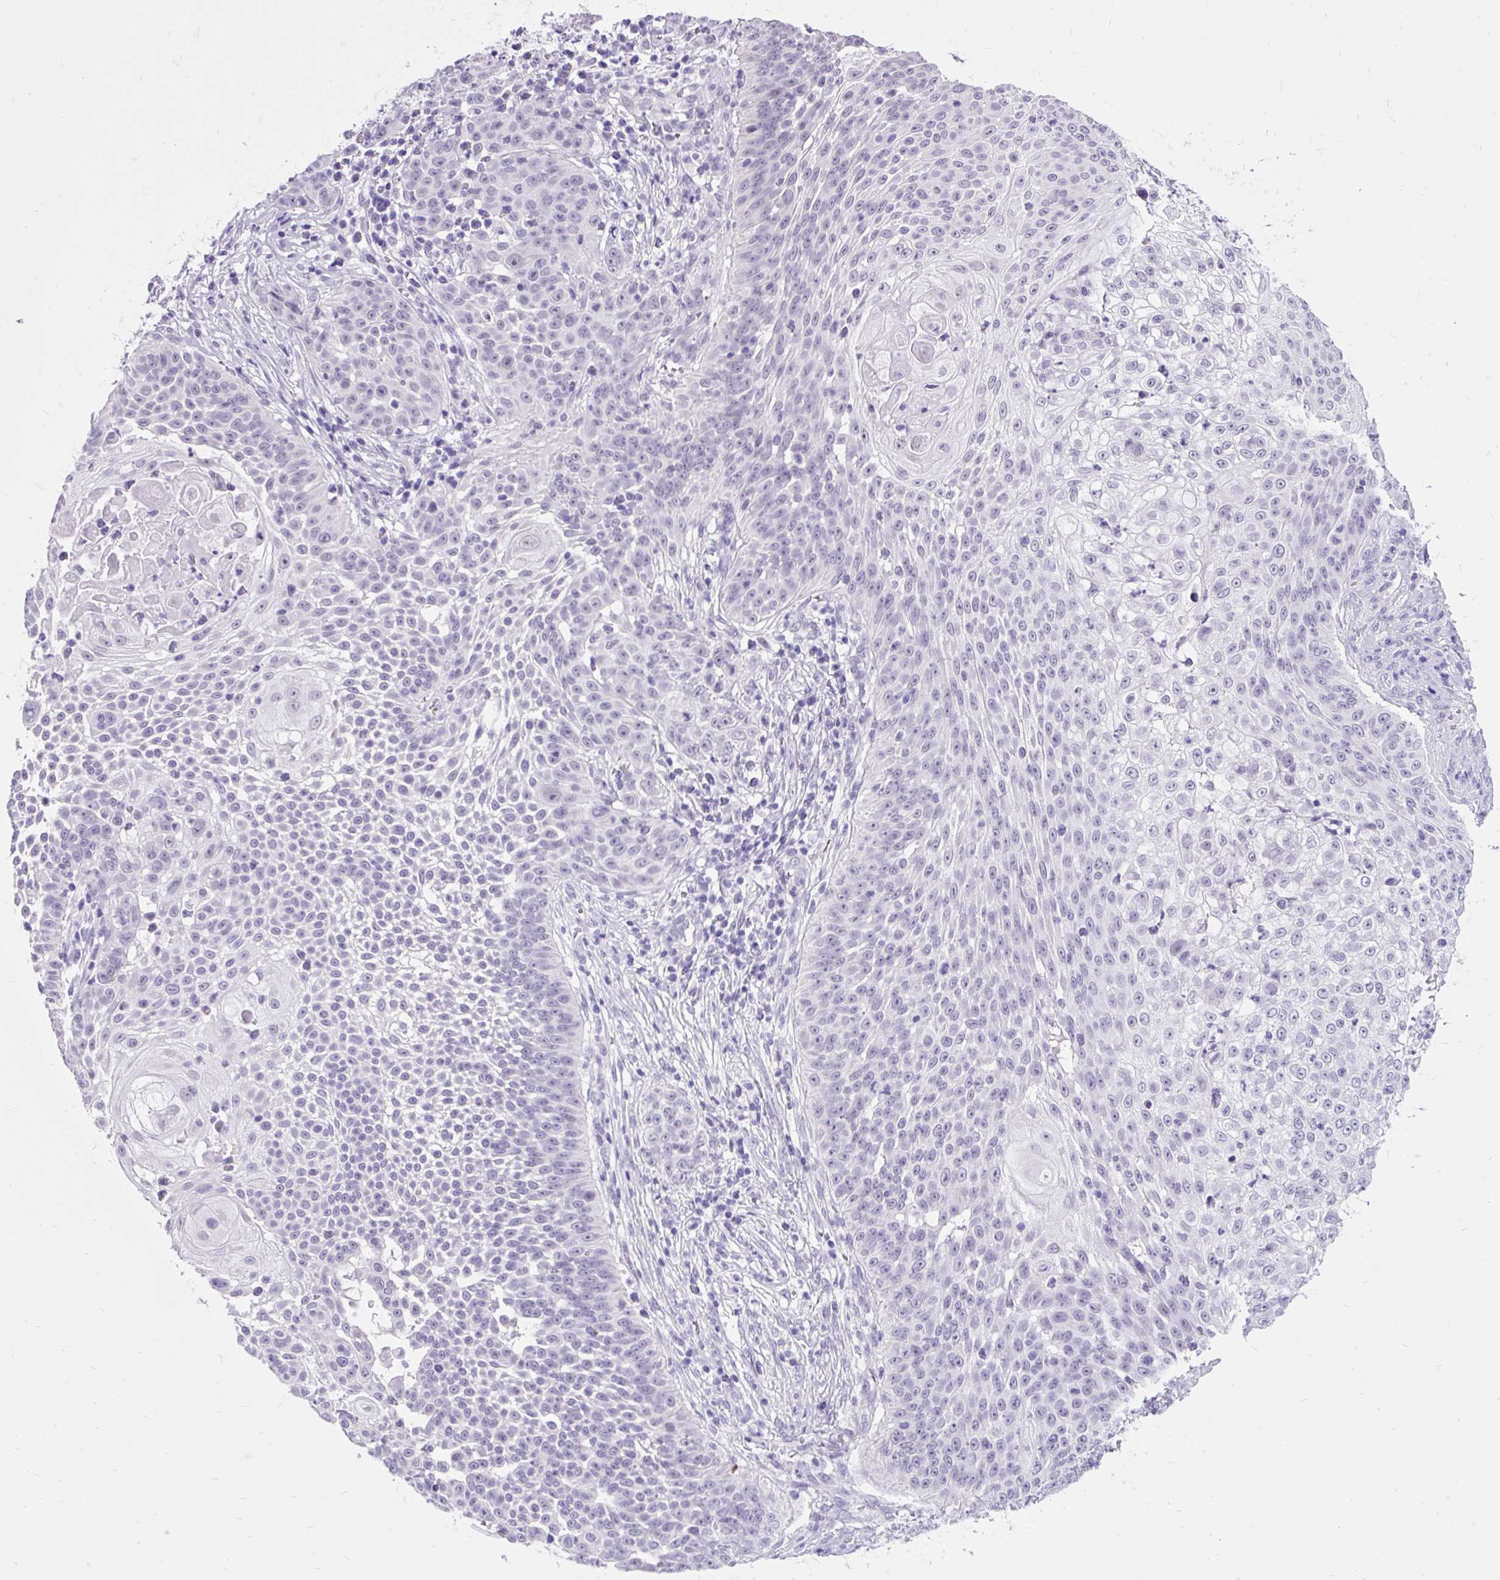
{"staining": {"intensity": "negative", "quantity": "none", "location": "none"}, "tissue": "skin cancer", "cell_type": "Tumor cells", "image_type": "cancer", "snomed": [{"axis": "morphology", "description": "Squamous cell carcinoma, NOS"}, {"axis": "topography", "description": "Skin"}], "caption": "Immunohistochemical staining of human skin cancer exhibits no significant expression in tumor cells.", "gene": "SCGB1A1", "patient": {"sex": "male", "age": 24}}